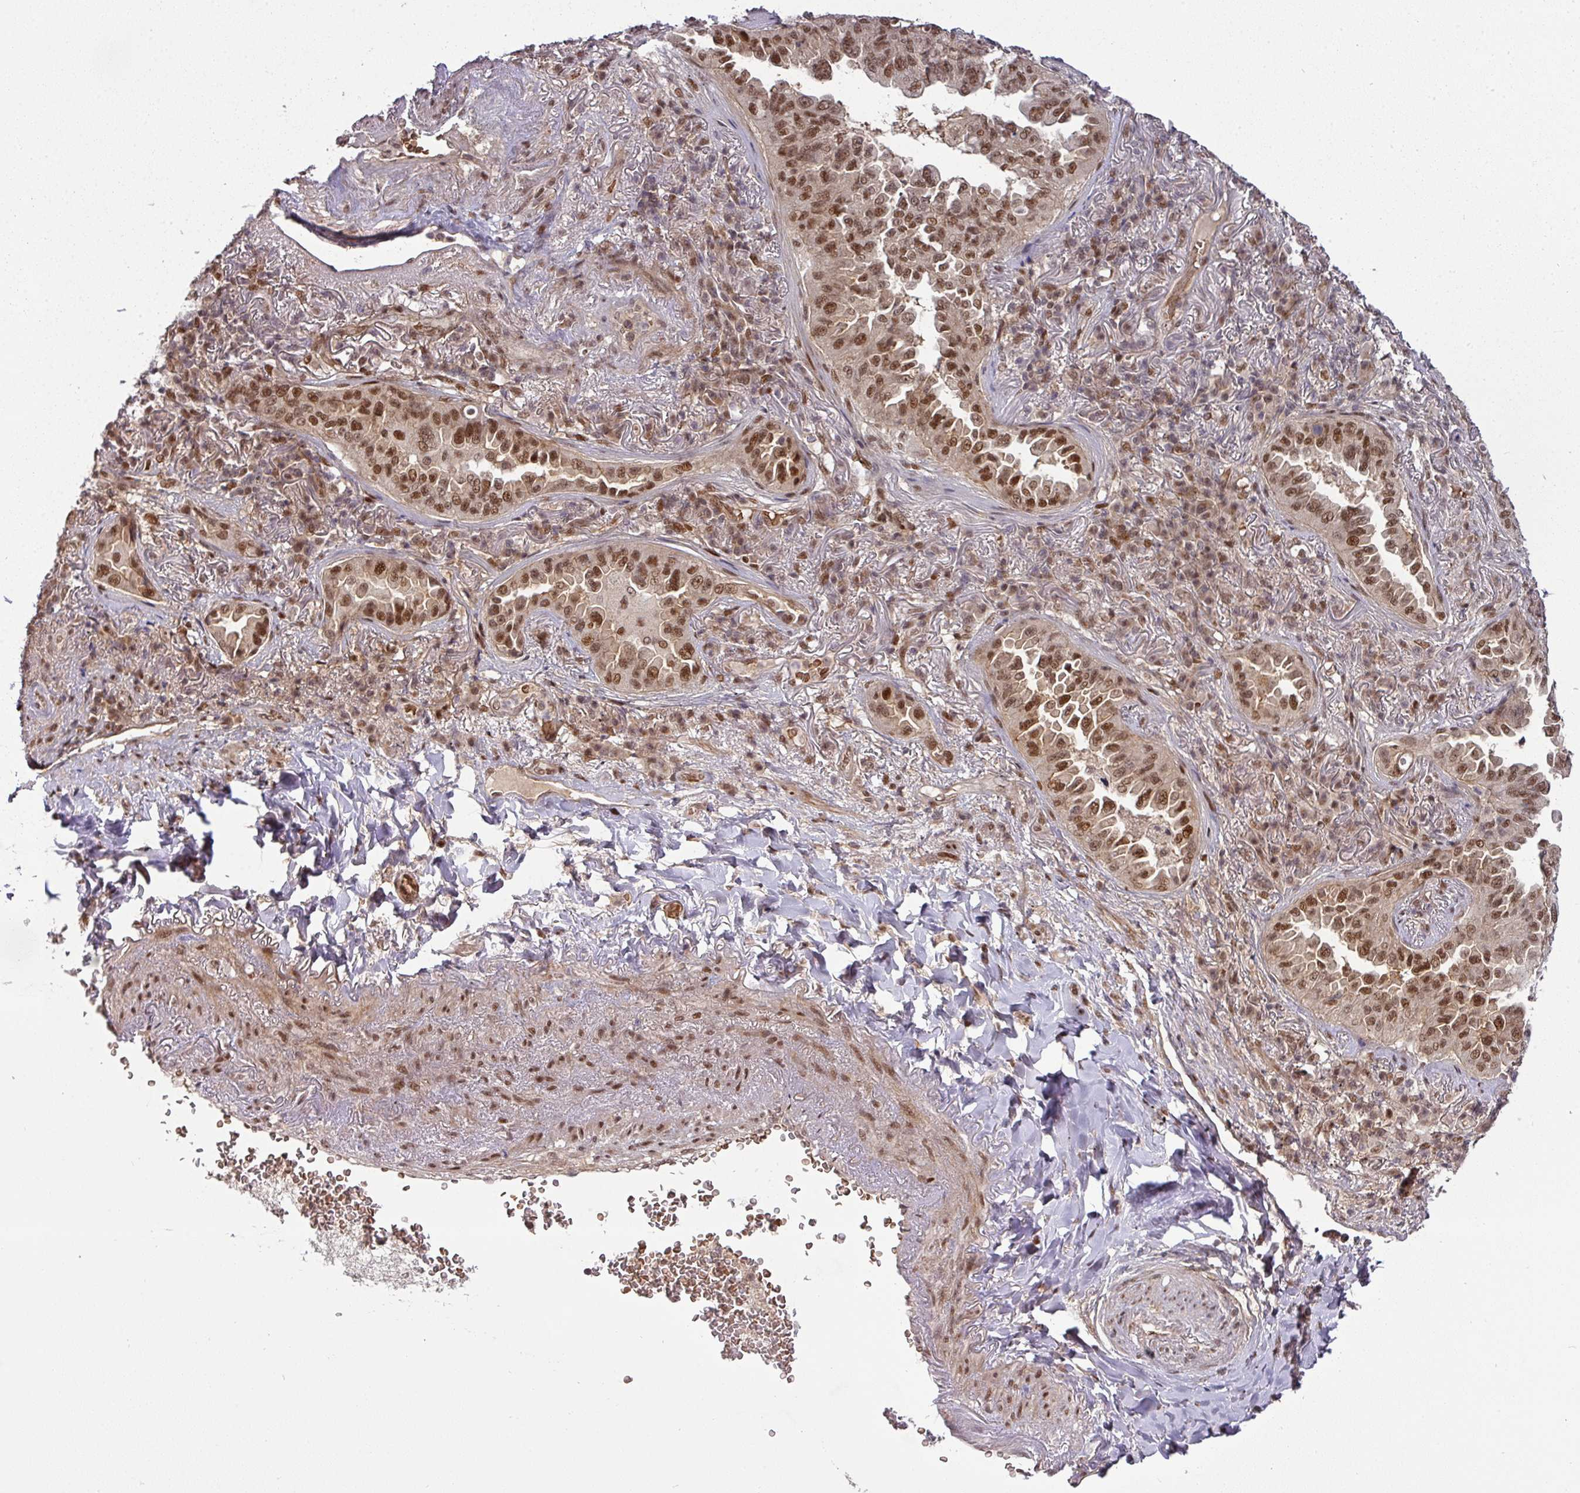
{"staining": {"intensity": "strong", "quantity": ">75%", "location": "nuclear"}, "tissue": "lung cancer", "cell_type": "Tumor cells", "image_type": "cancer", "snomed": [{"axis": "morphology", "description": "Adenocarcinoma, NOS"}, {"axis": "topography", "description": "Lung"}], "caption": "Immunohistochemical staining of human lung cancer (adenocarcinoma) reveals strong nuclear protein expression in about >75% of tumor cells.", "gene": "CIC", "patient": {"sex": "female", "age": 69}}